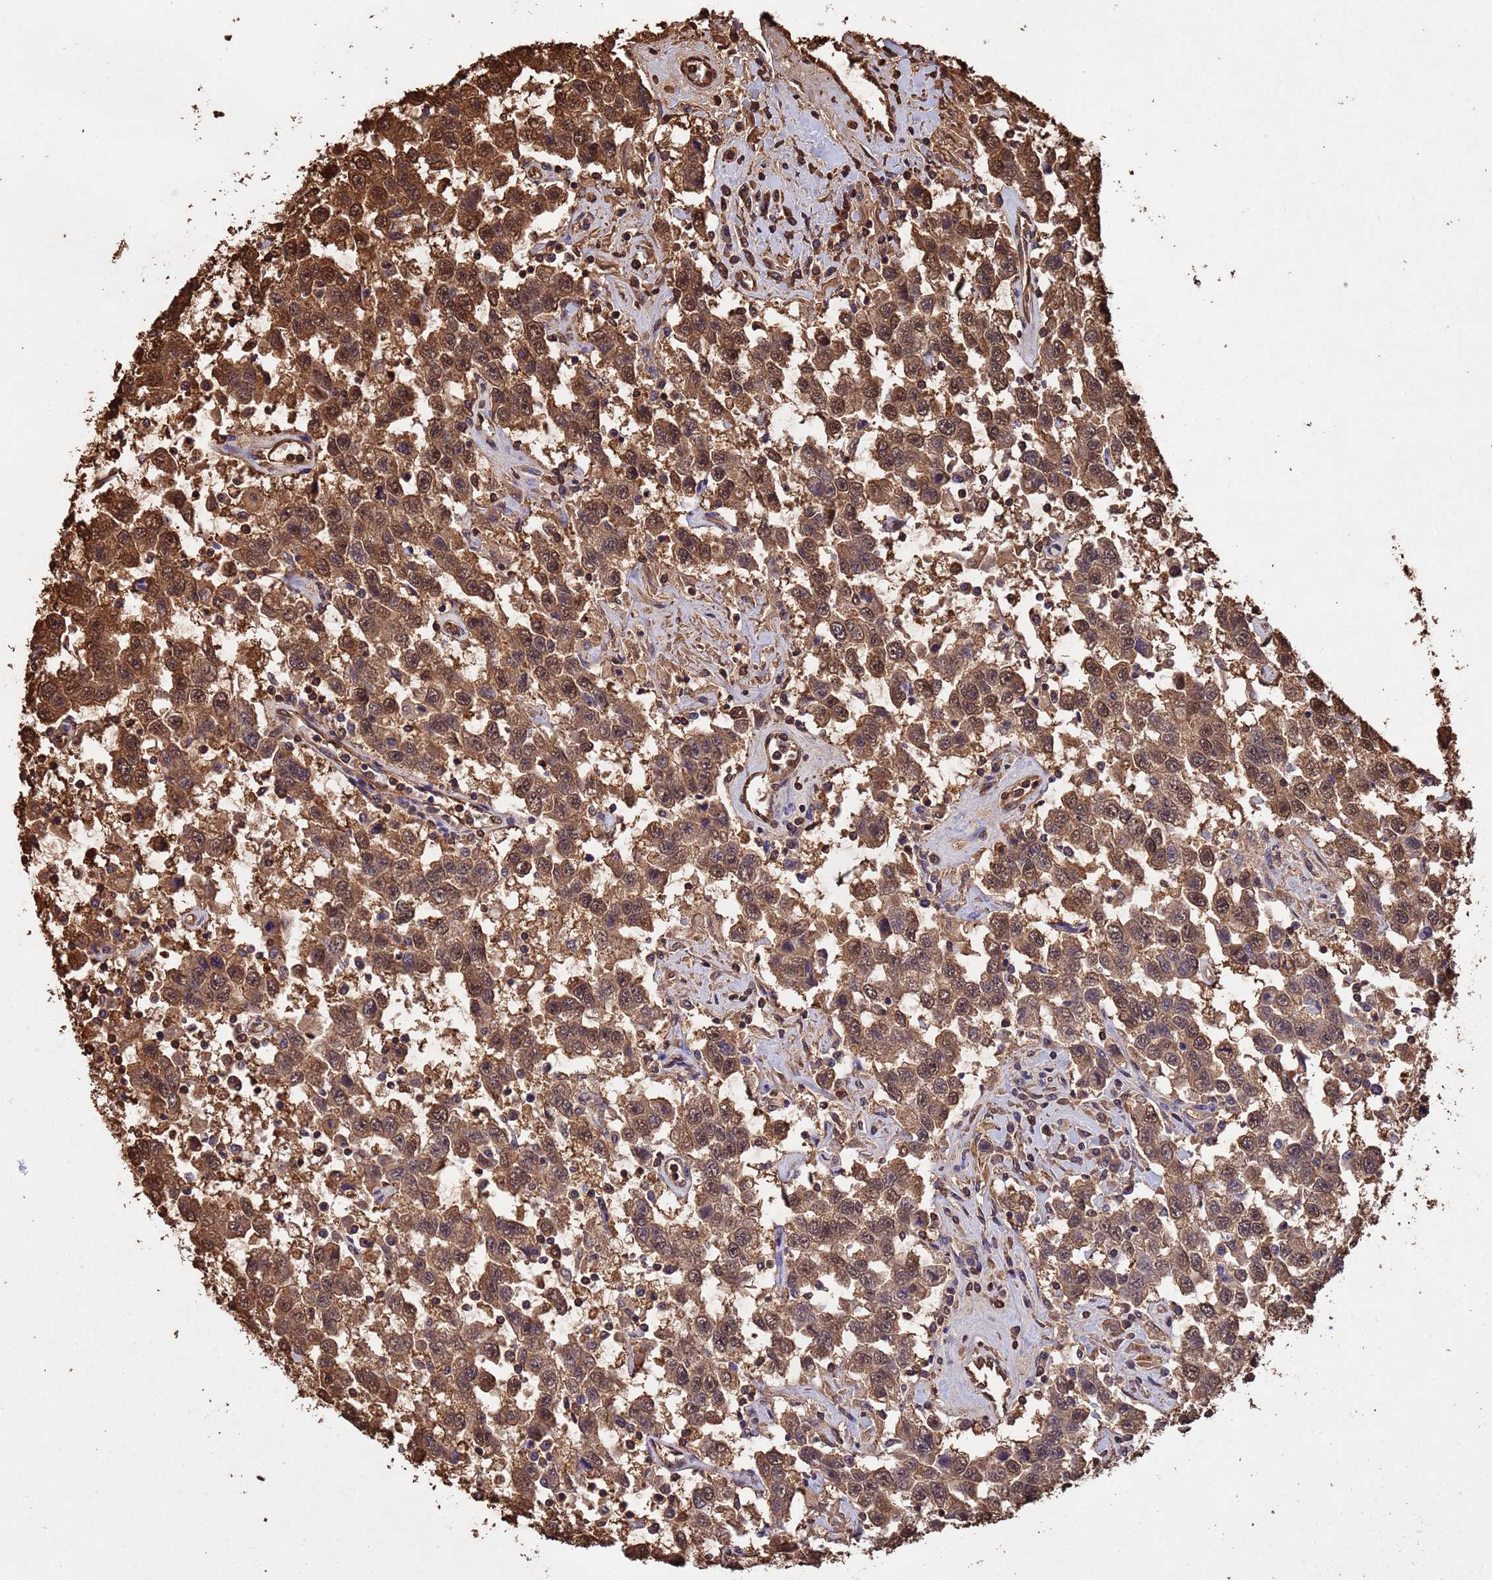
{"staining": {"intensity": "moderate", "quantity": ">75%", "location": "cytoplasmic/membranous,nuclear"}, "tissue": "testis cancer", "cell_type": "Tumor cells", "image_type": "cancer", "snomed": [{"axis": "morphology", "description": "Seminoma, NOS"}, {"axis": "topography", "description": "Testis"}], "caption": "A medium amount of moderate cytoplasmic/membranous and nuclear staining is identified in about >75% of tumor cells in testis seminoma tissue.", "gene": "SUMO4", "patient": {"sex": "male", "age": 41}}